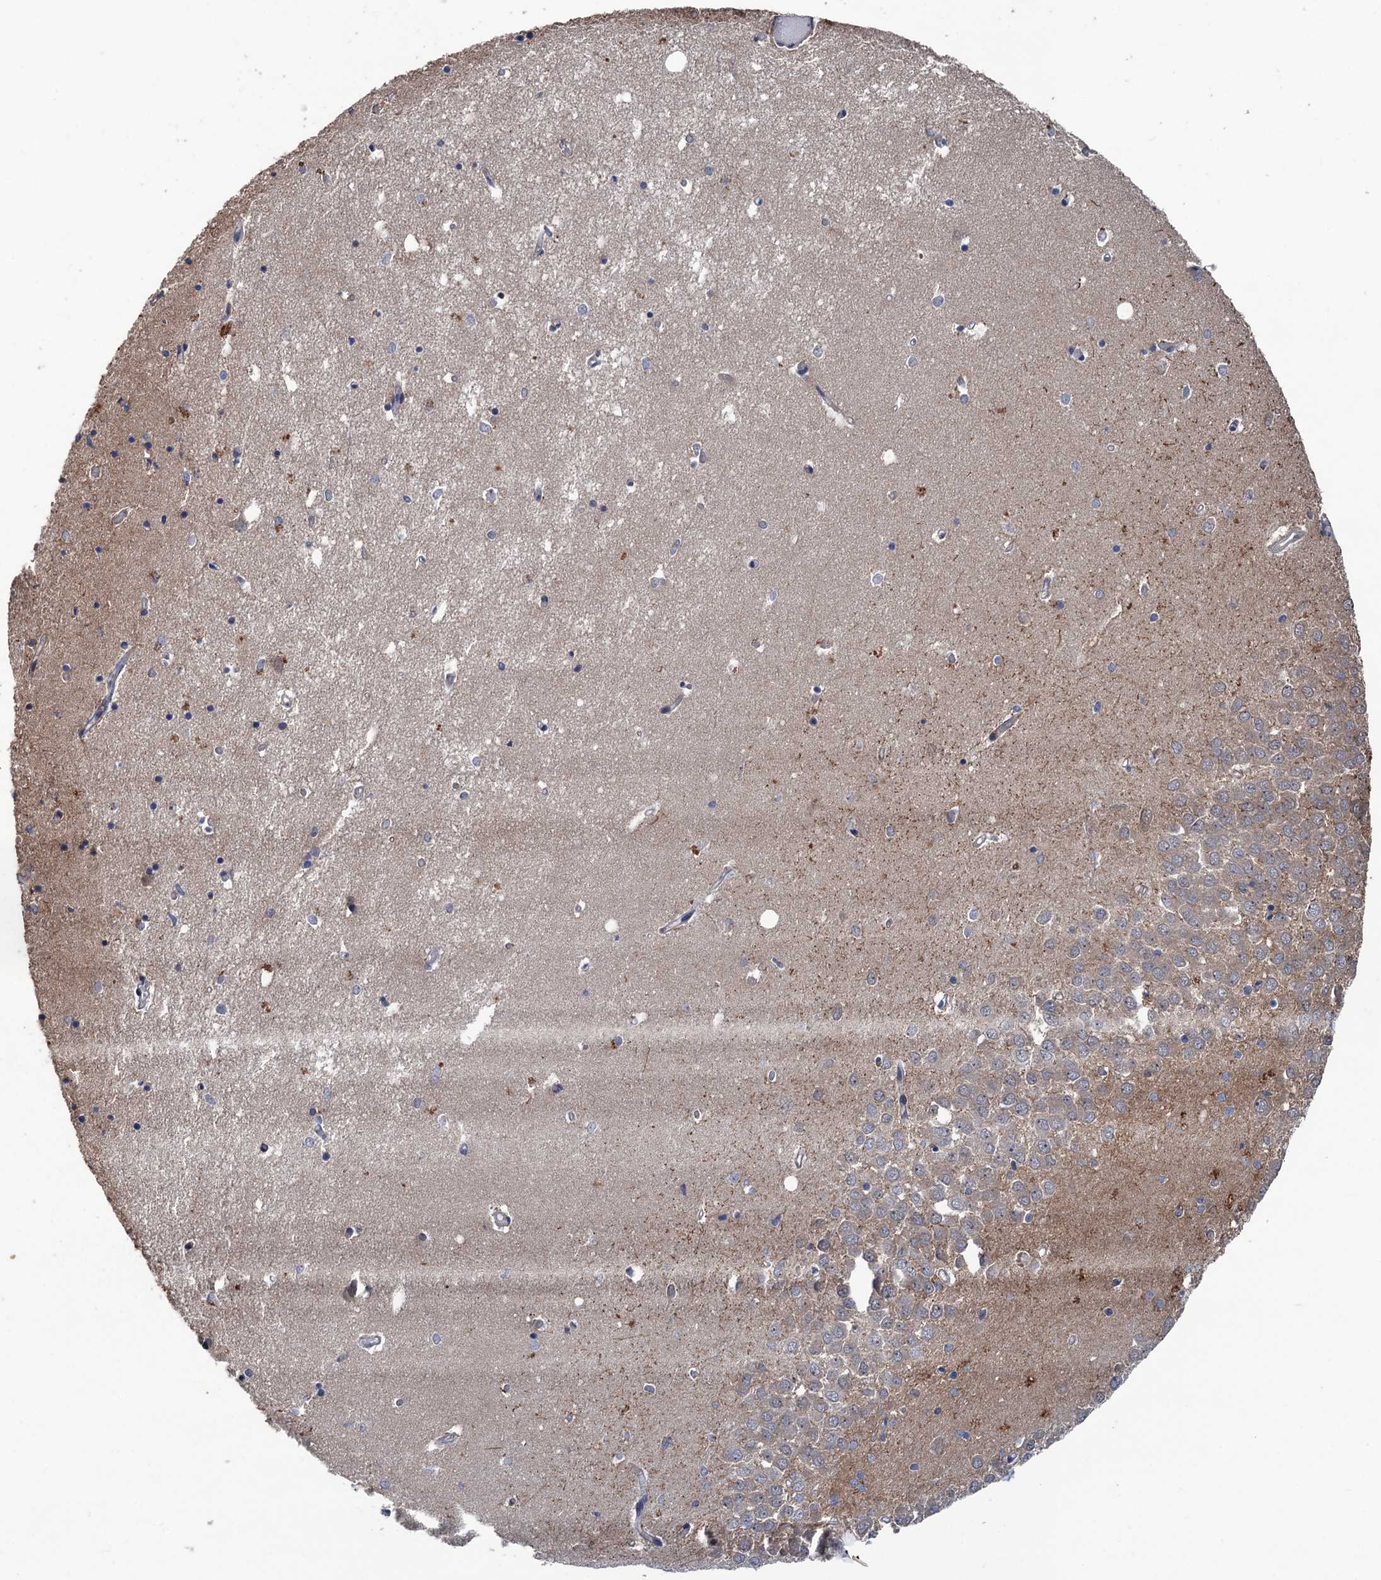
{"staining": {"intensity": "negative", "quantity": "none", "location": "none"}, "tissue": "hippocampus", "cell_type": "Glial cells", "image_type": "normal", "snomed": [{"axis": "morphology", "description": "Normal tissue, NOS"}, {"axis": "topography", "description": "Hippocampus"}], "caption": "Immunohistochemical staining of benign human hippocampus reveals no significant staining in glial cells.", "gene": "ZNF438", "patient": {"sex": "male", "age": 70}}